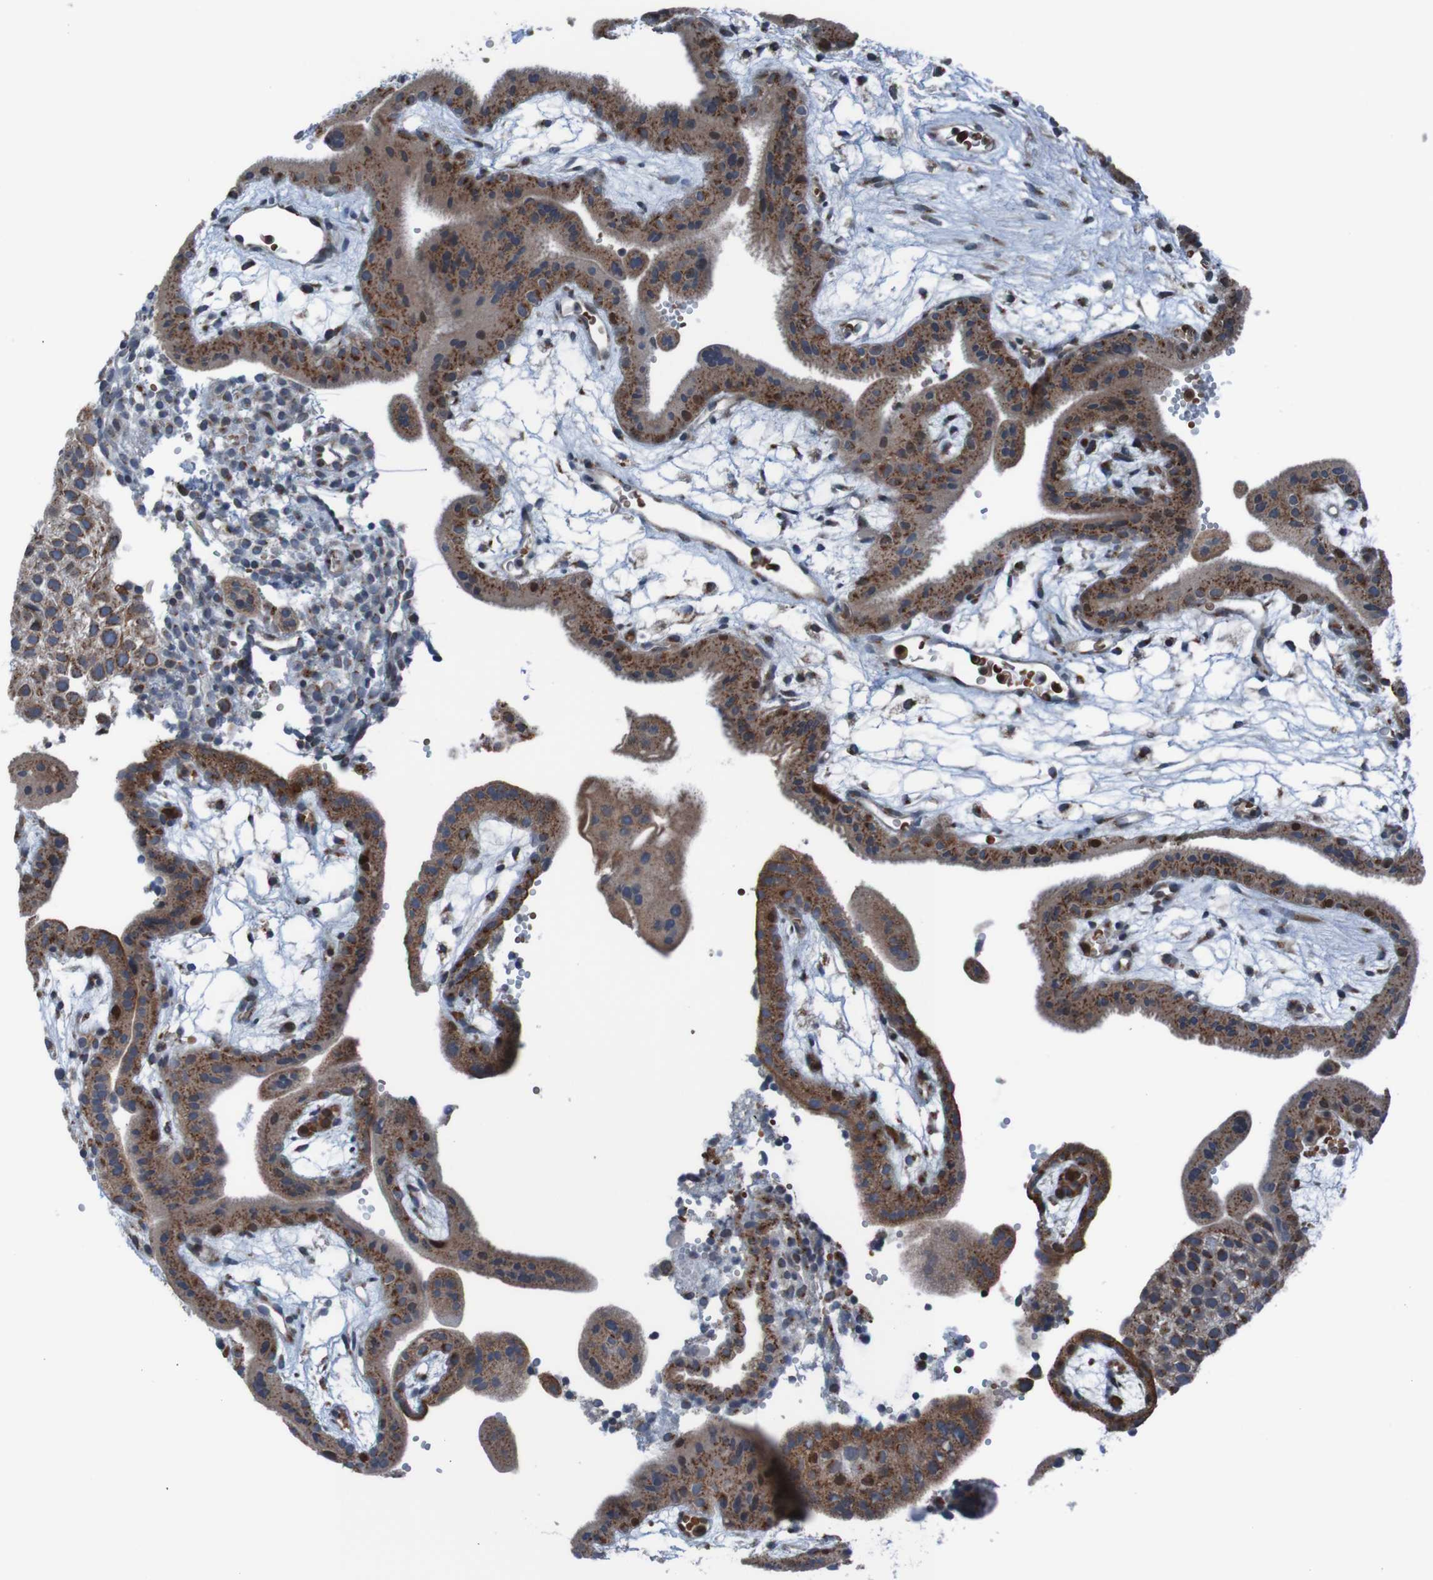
{"staining": {"intensity": "strong", "quantity": "25%-75%", "location": "cytoplasmic/membranous"}, "tissue": "placenta", "cell_type": "Decidual cells", "image_type": "normal", "snomed": [{"axis": "morphology", "description": "Normal tissue, NOS"}, {"axis": "topography", "description": "Placenta"}], "caption": "The image demonstrates staining of benign placenta, revealing strong cytoplasmic/membranous protein expression (brown color) within decidual cells.", "gene": "UNG", "patient": {"sex": "female", "age": 18}}